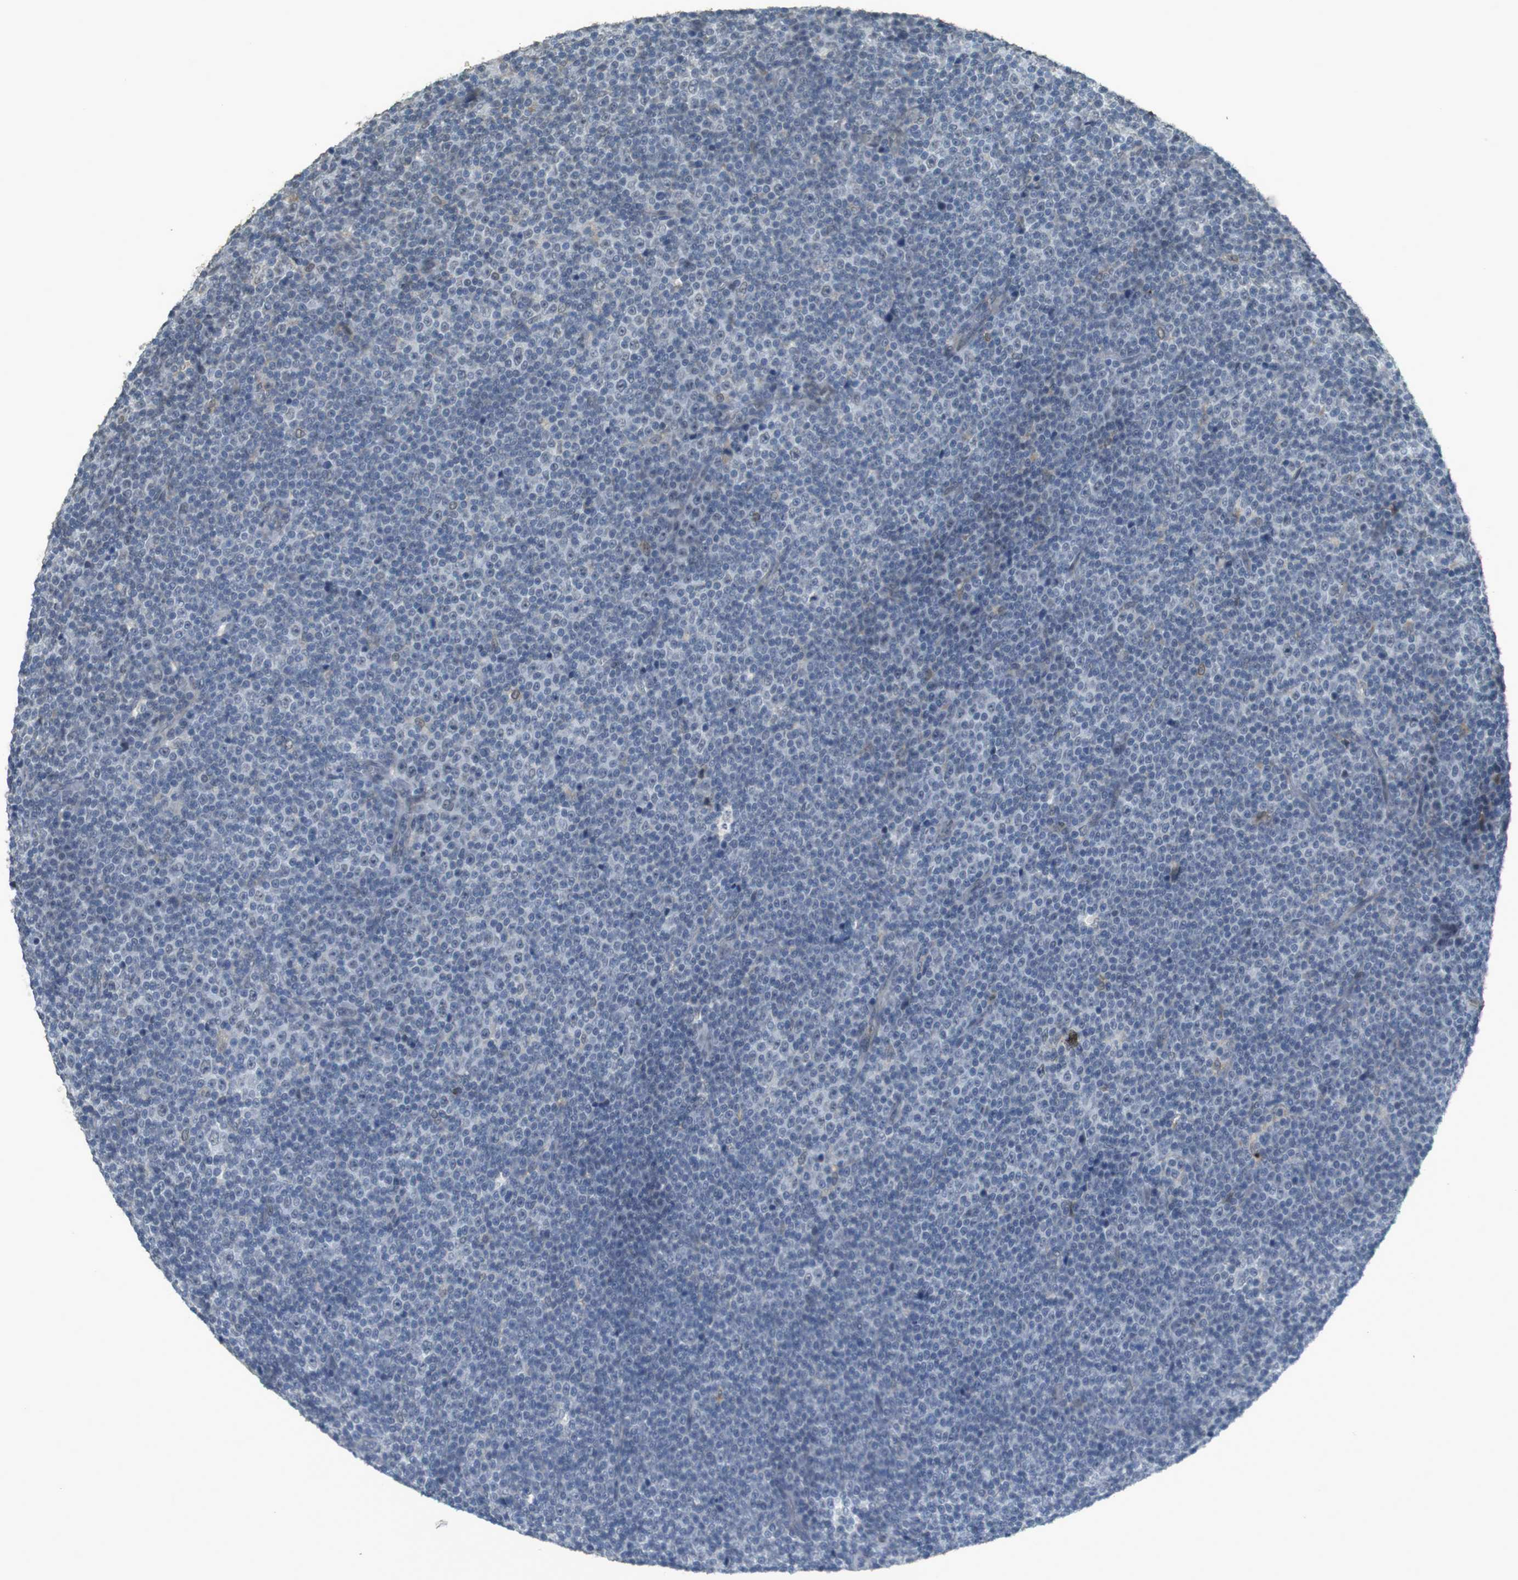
{"staining": {"intensity": "negative", "quantity": "none", "location": "none"}, "tissue": "lymphoma", "cell_type": "Tumor cells", "image_type": "cancer", "snomed": [{"axis": "morphology", "description": "Malignant lymphoma, non-Hodgkin's type, Low grade"}, {"axis": "topography", "description": "Lymph node"}], "caption": "The immunohistochemistry photomicrograph has no significant expression in tumor cells of malignant lymphoma, non-Hodgkin's type (low-grade) tissue.", "gene": "FZD10", "patient": {"sex": "female", "age": 67}}